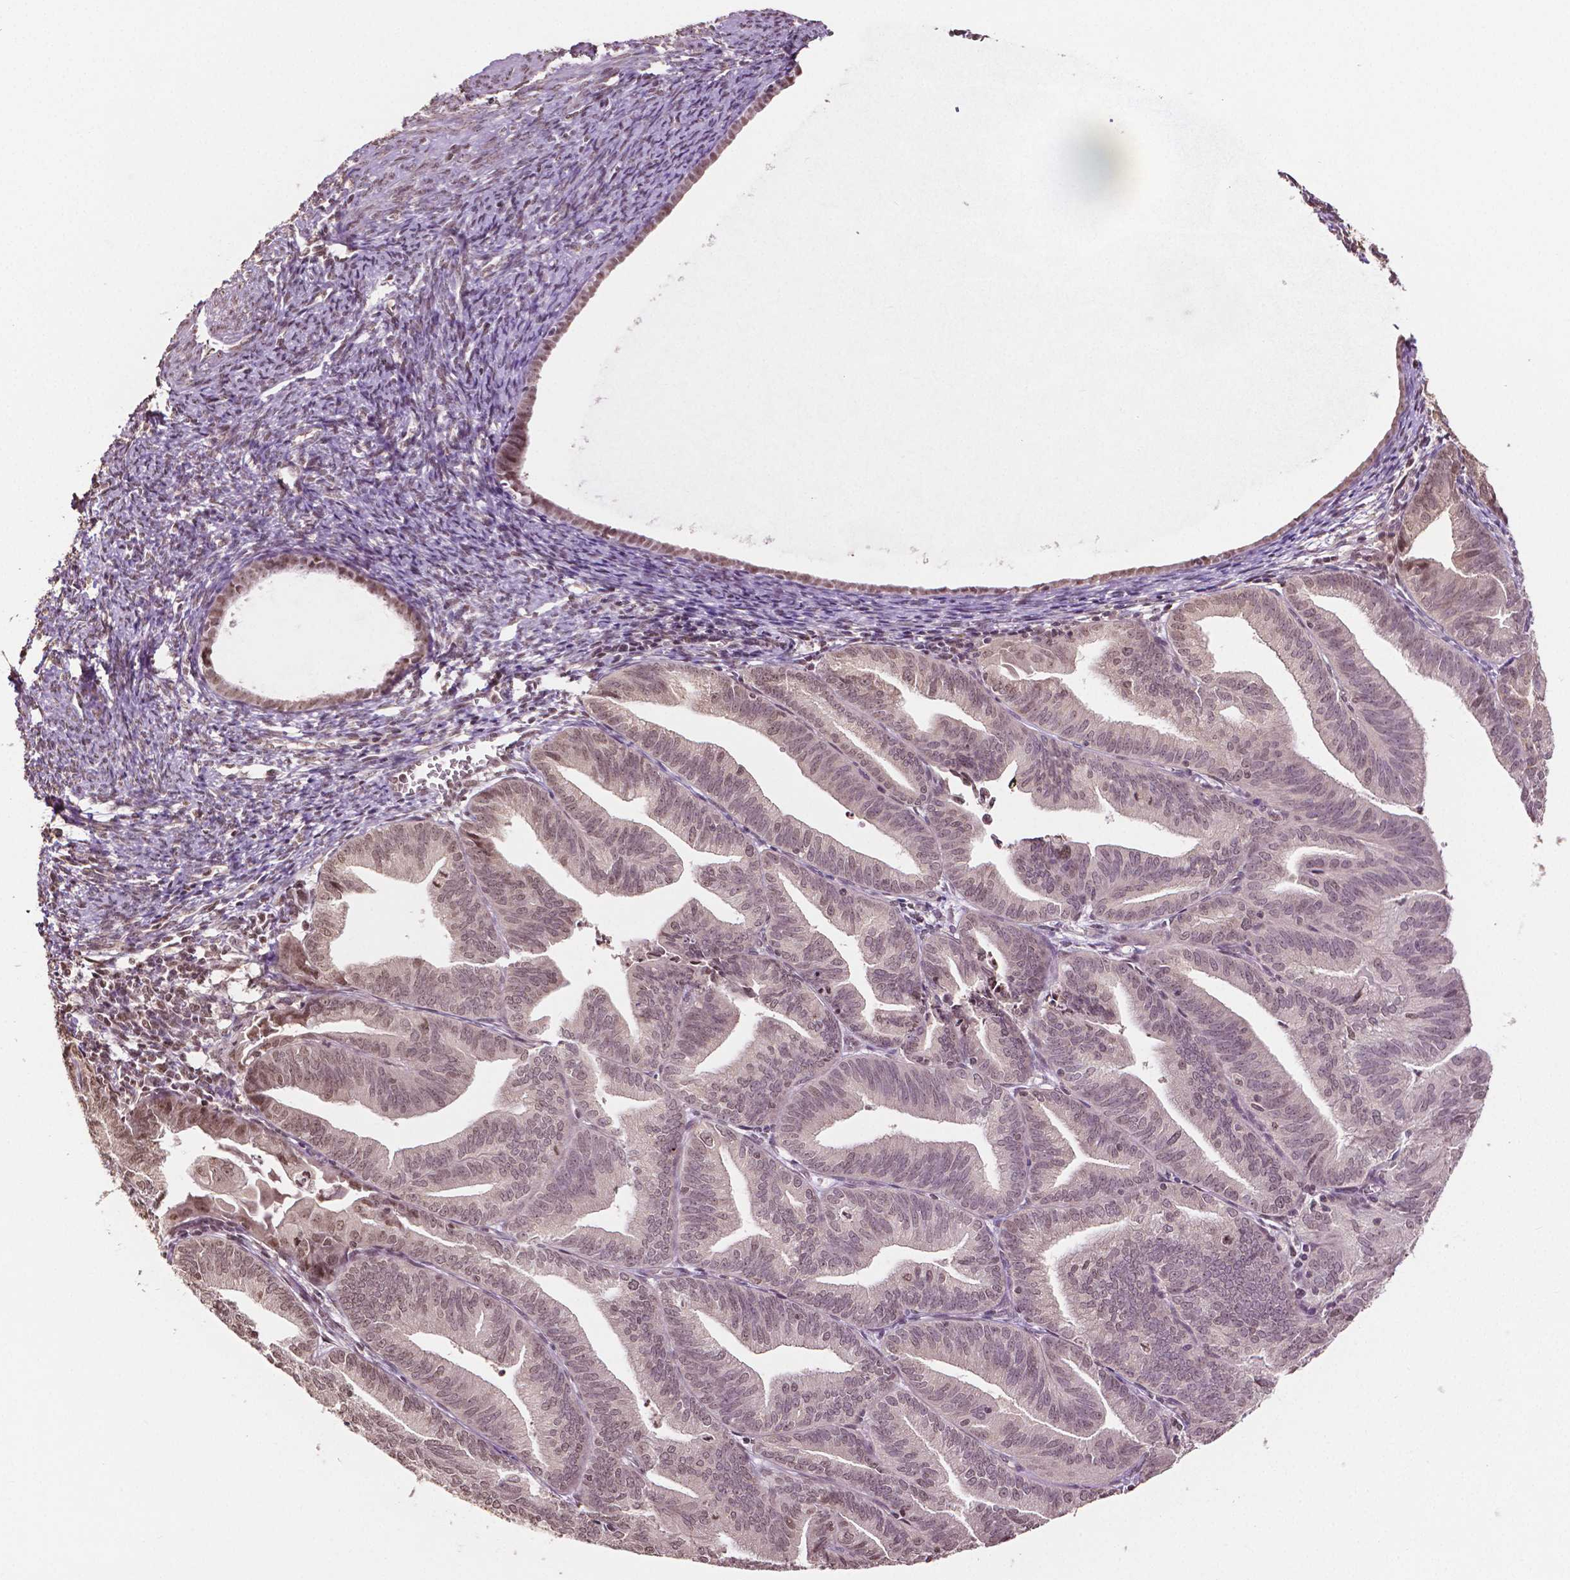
{"staining": {"intensity": "moderate", "quantity": ">75%", "location": "nuclear"}, "tissue": "endometrial cancer", "cell_type": "Tumor cells", "image_type": "cancer", "snomed": [{"axis": "morphology", "description": "Adenocarcinoma, NOS"}, {"axis": "topography", "description": "Endometrium"}], "caption": "Human endometrial cancer (adenocarcinoma) stained with a brown dye shows moderate nuclear positive positivity in about >75% of tumor cells.", "gene": "DEK", "patient": {"sex": "female", "age": 70}}